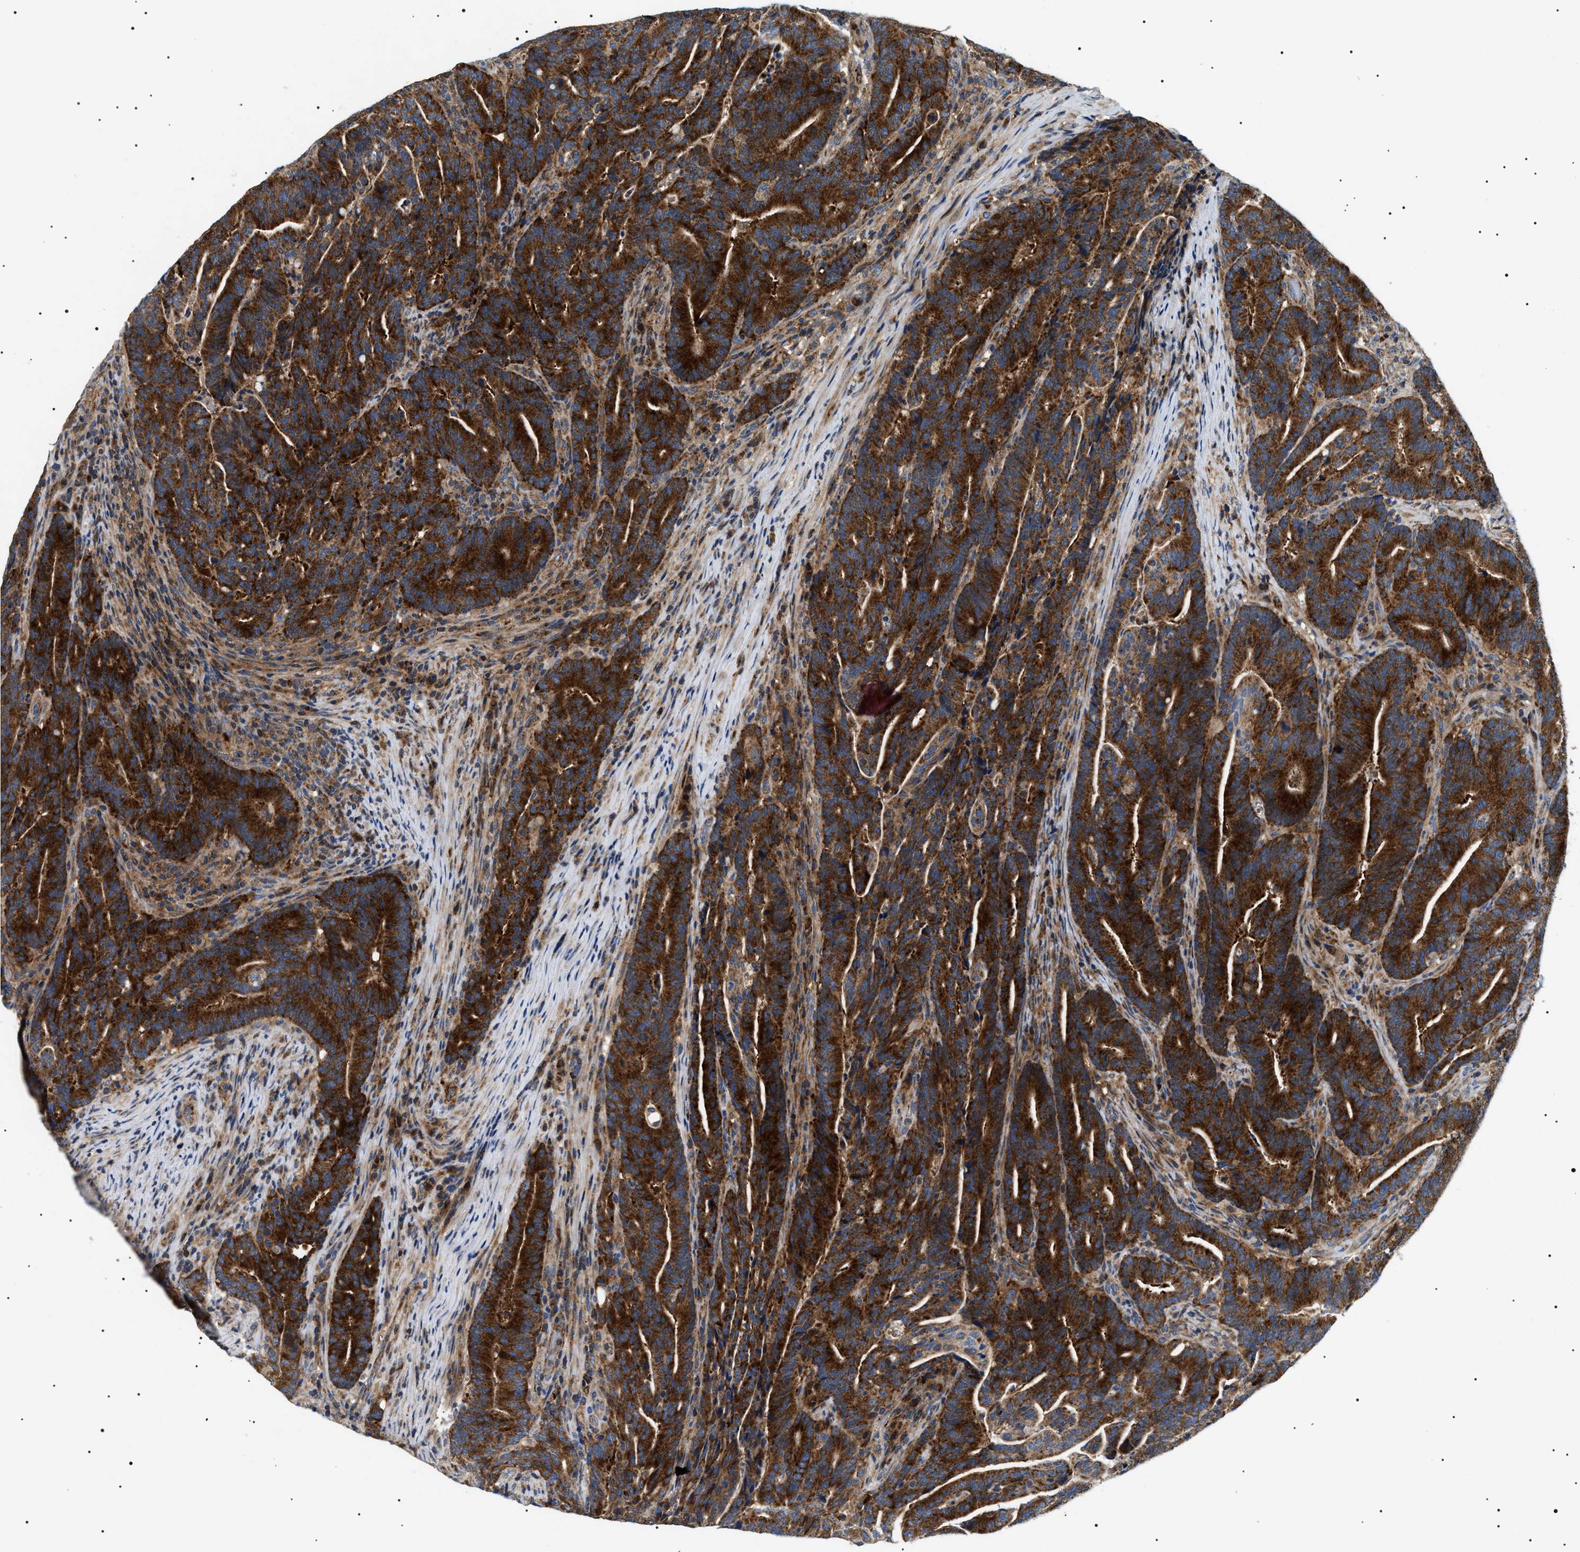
{"staining": {"intensity": "strong", "quantity": ">75%", "location": "cytoplasmic/membranous"}, "tissue": "colorectal cancer", "cell_type": "Tumor cells", "image_type": "cancer", "snomed": [{"axis": "morphology", "description": "Adenocarcinoma, NOS"}, {"axis": "topography", "description": "Colon"}], "caption": "Immunohistochemistry (IHC) of human colorectal adenocarcinoma shows high levels of strong cytoplasmic/membranous positivity in approximately >75% of tumor cells.", "gene": "OXSM", "patient": {"sex": "female", "age": 66}}